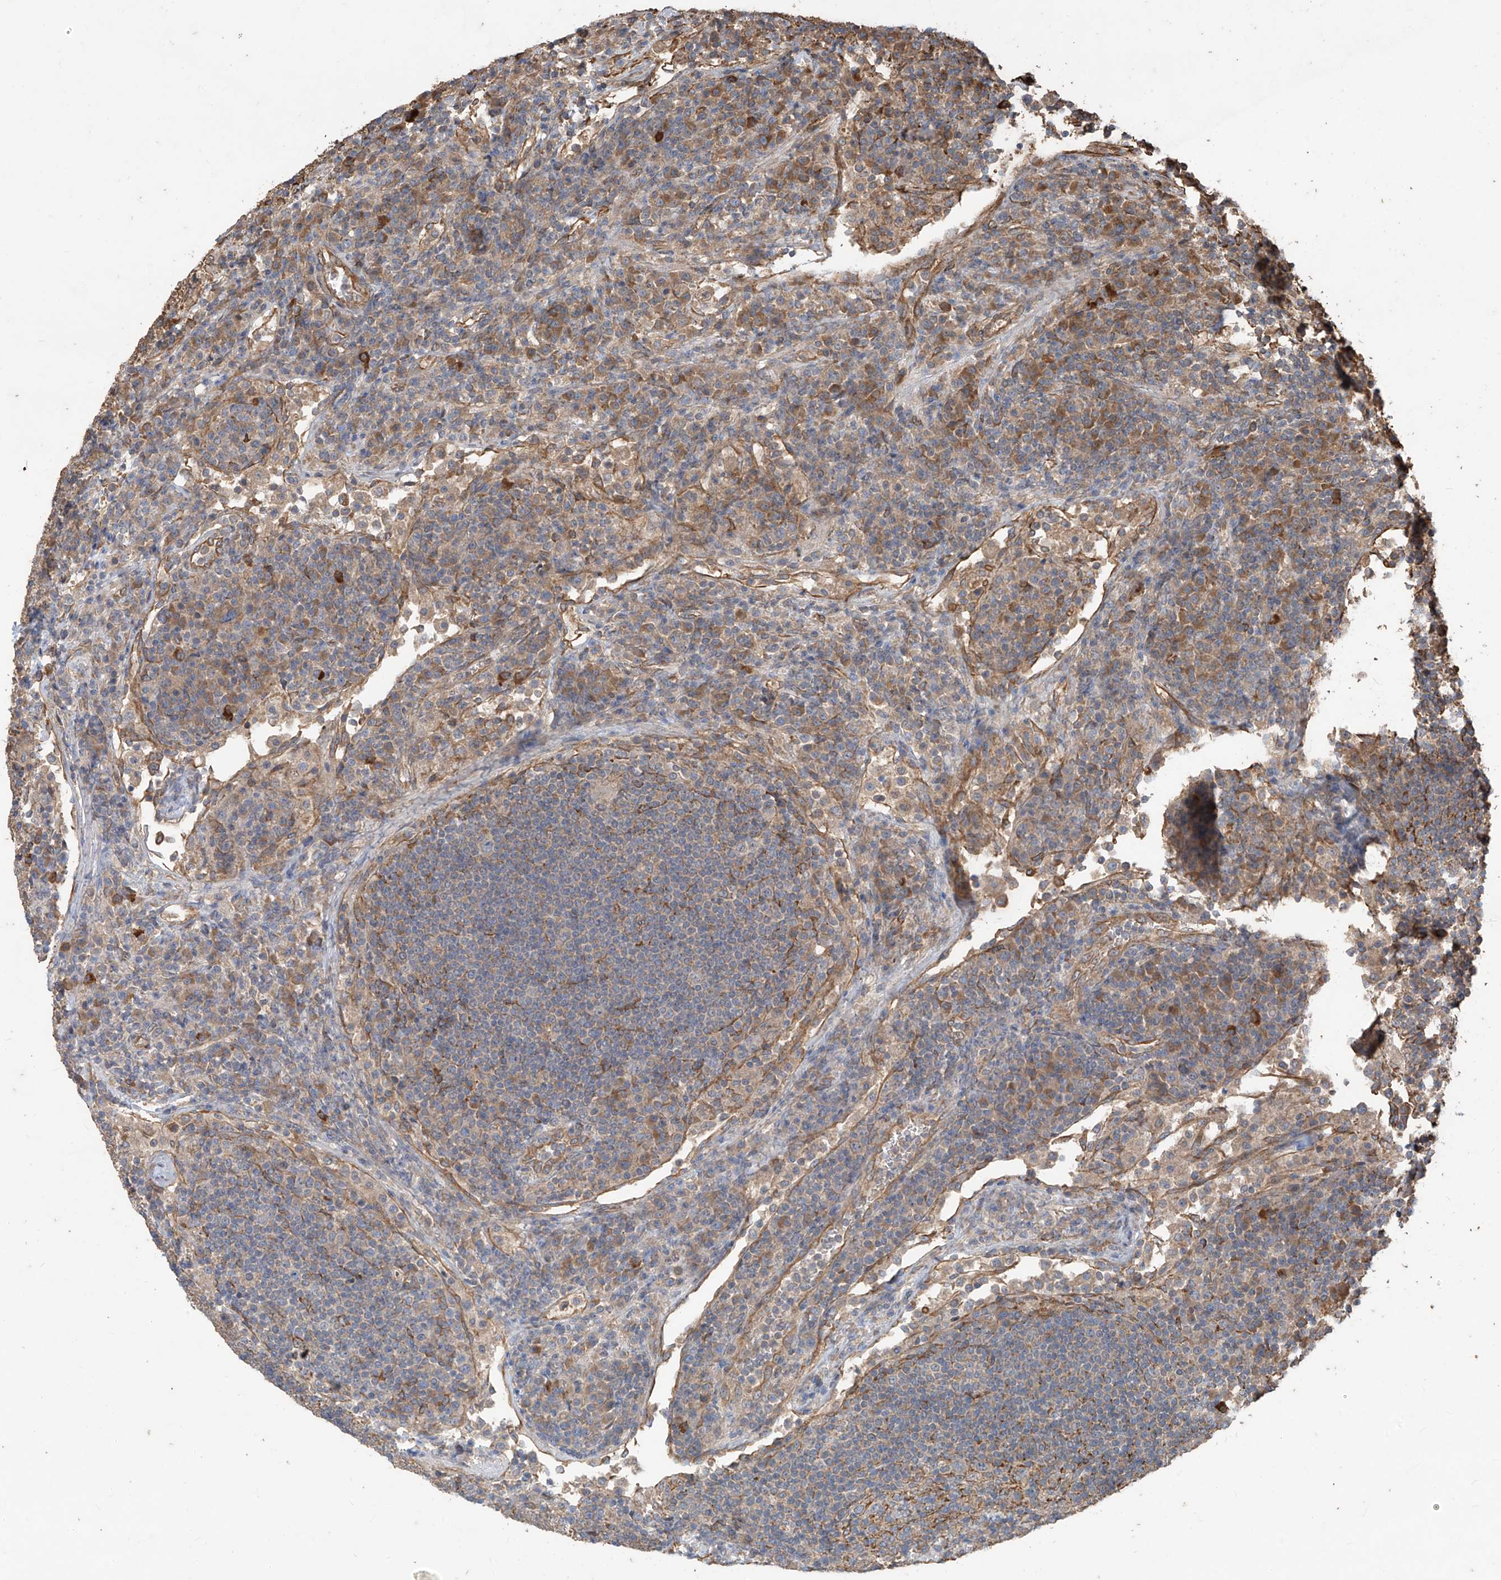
{"staining": {"intensity": "weak", "quantity": "25%-75%", "location": "cytoplasmic/membranous"}, "tissue": "lymph node", "cell_type": "Germinal center cells", "image_type": "normal", "snomed": [{"axis": "morphology", "description": "Normal tissue, NOS"}, {"axis": "topography", "description": "Lymph node"}], "caption": "The micrograph displays staining of benign lymph node, revealing weak cytoplasmic/membranous protein expression (brown color) within germinal center cells.", "gene": "AGBL5", "patient": {"sex": "female", "age": 53}}